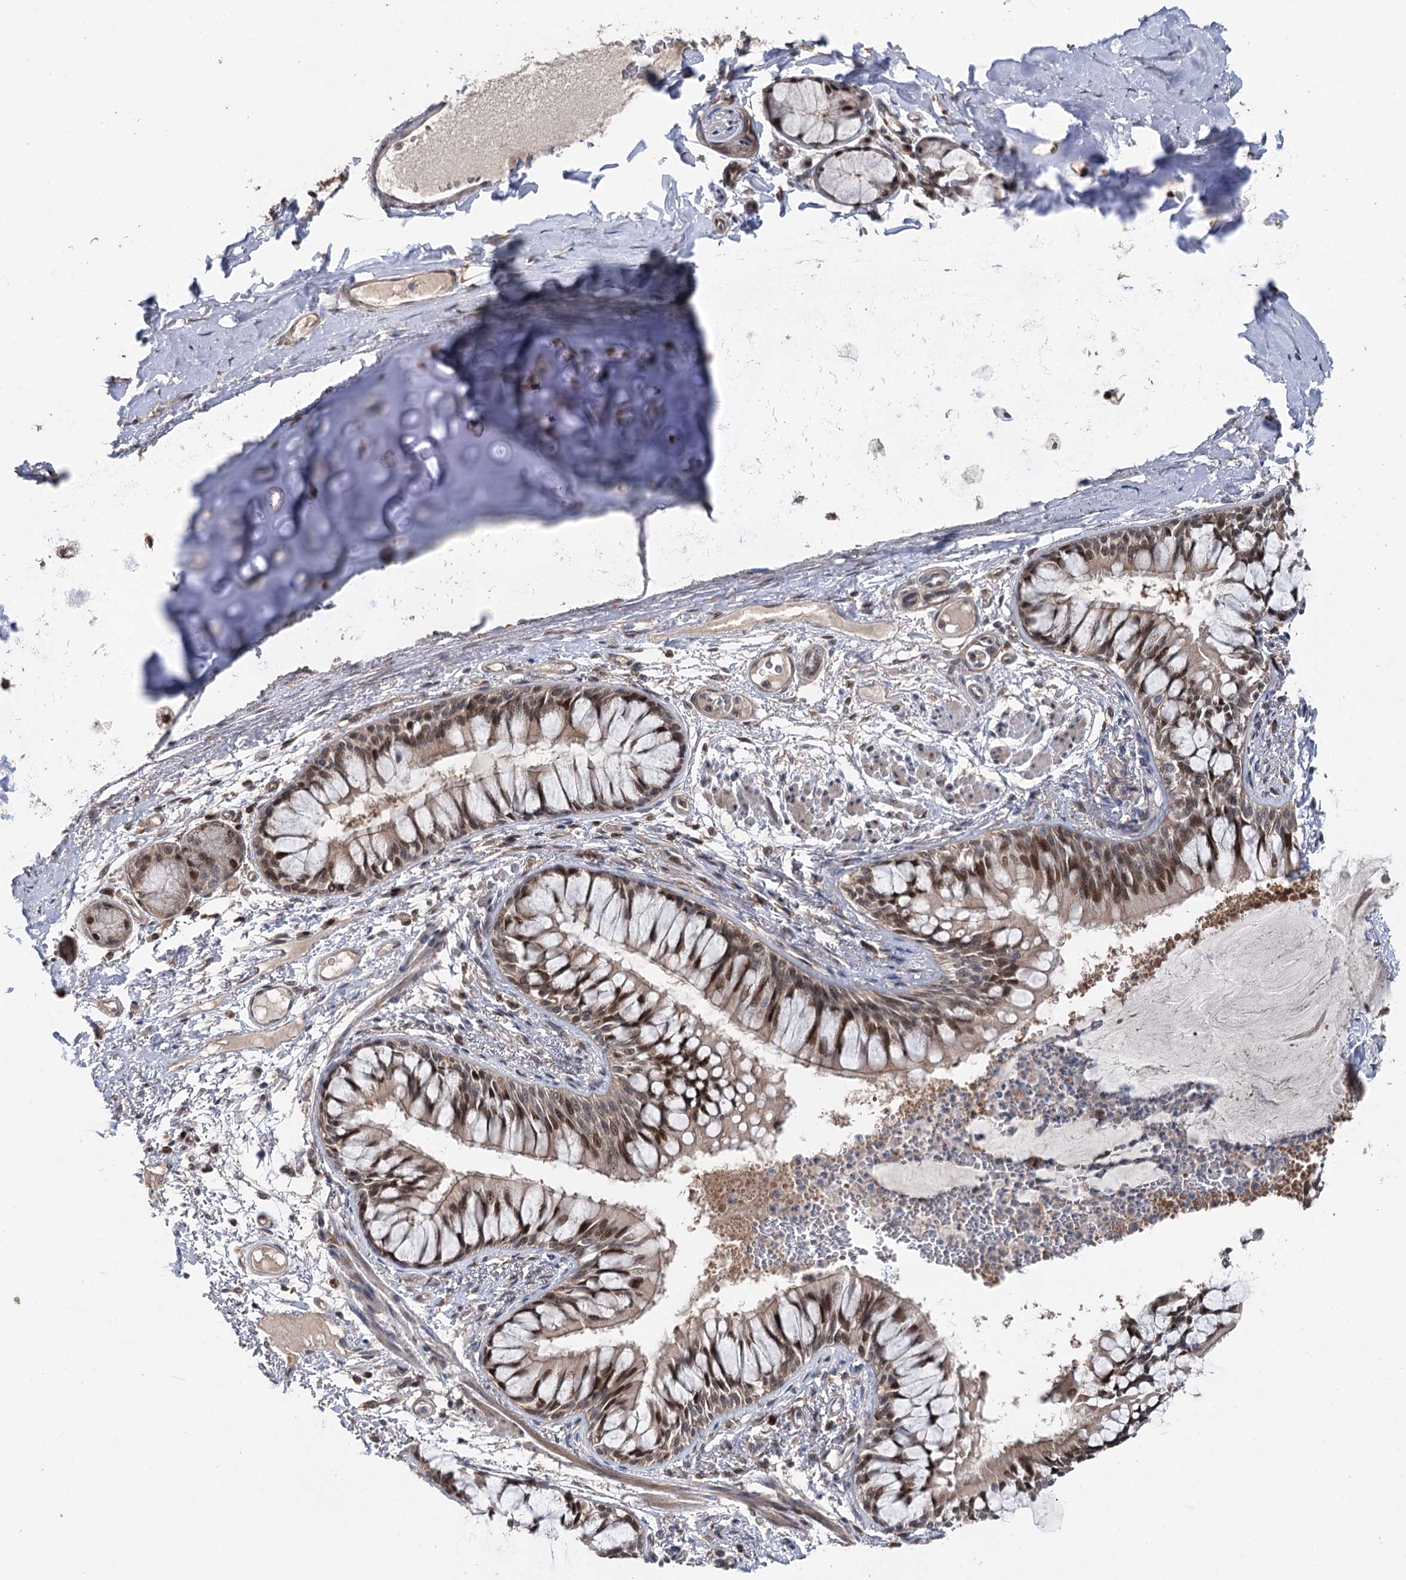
{"staining": {"intensity": "moderate", "quantity": ">75%", "location": "cytoplasmic/membranous,nuclear"}, "tissue": "soft tissue", "cell_type": "Chondrocytes", "image_type": "normal", "snomed": [{"axis": "morphology", "description": "Normal tissue, NOS"}, {"axis": "topography", "description": "Cartilage tissue"}, {"axis": "topography", "description": "Bronchus"}, {"axis": "topography", "description": "Lung"}, {"axis": "topography", "description": "Peripheral nerve tissue"}], "caption": "Protein expression by immunohistochemistry demonstrates moderate cytoplasmic/membranous,nuclear positivity in about >75% of chondrocytes in normal soft tissue.", "gene": "STX6", "patient": {"sex": "female", "age": 49}}